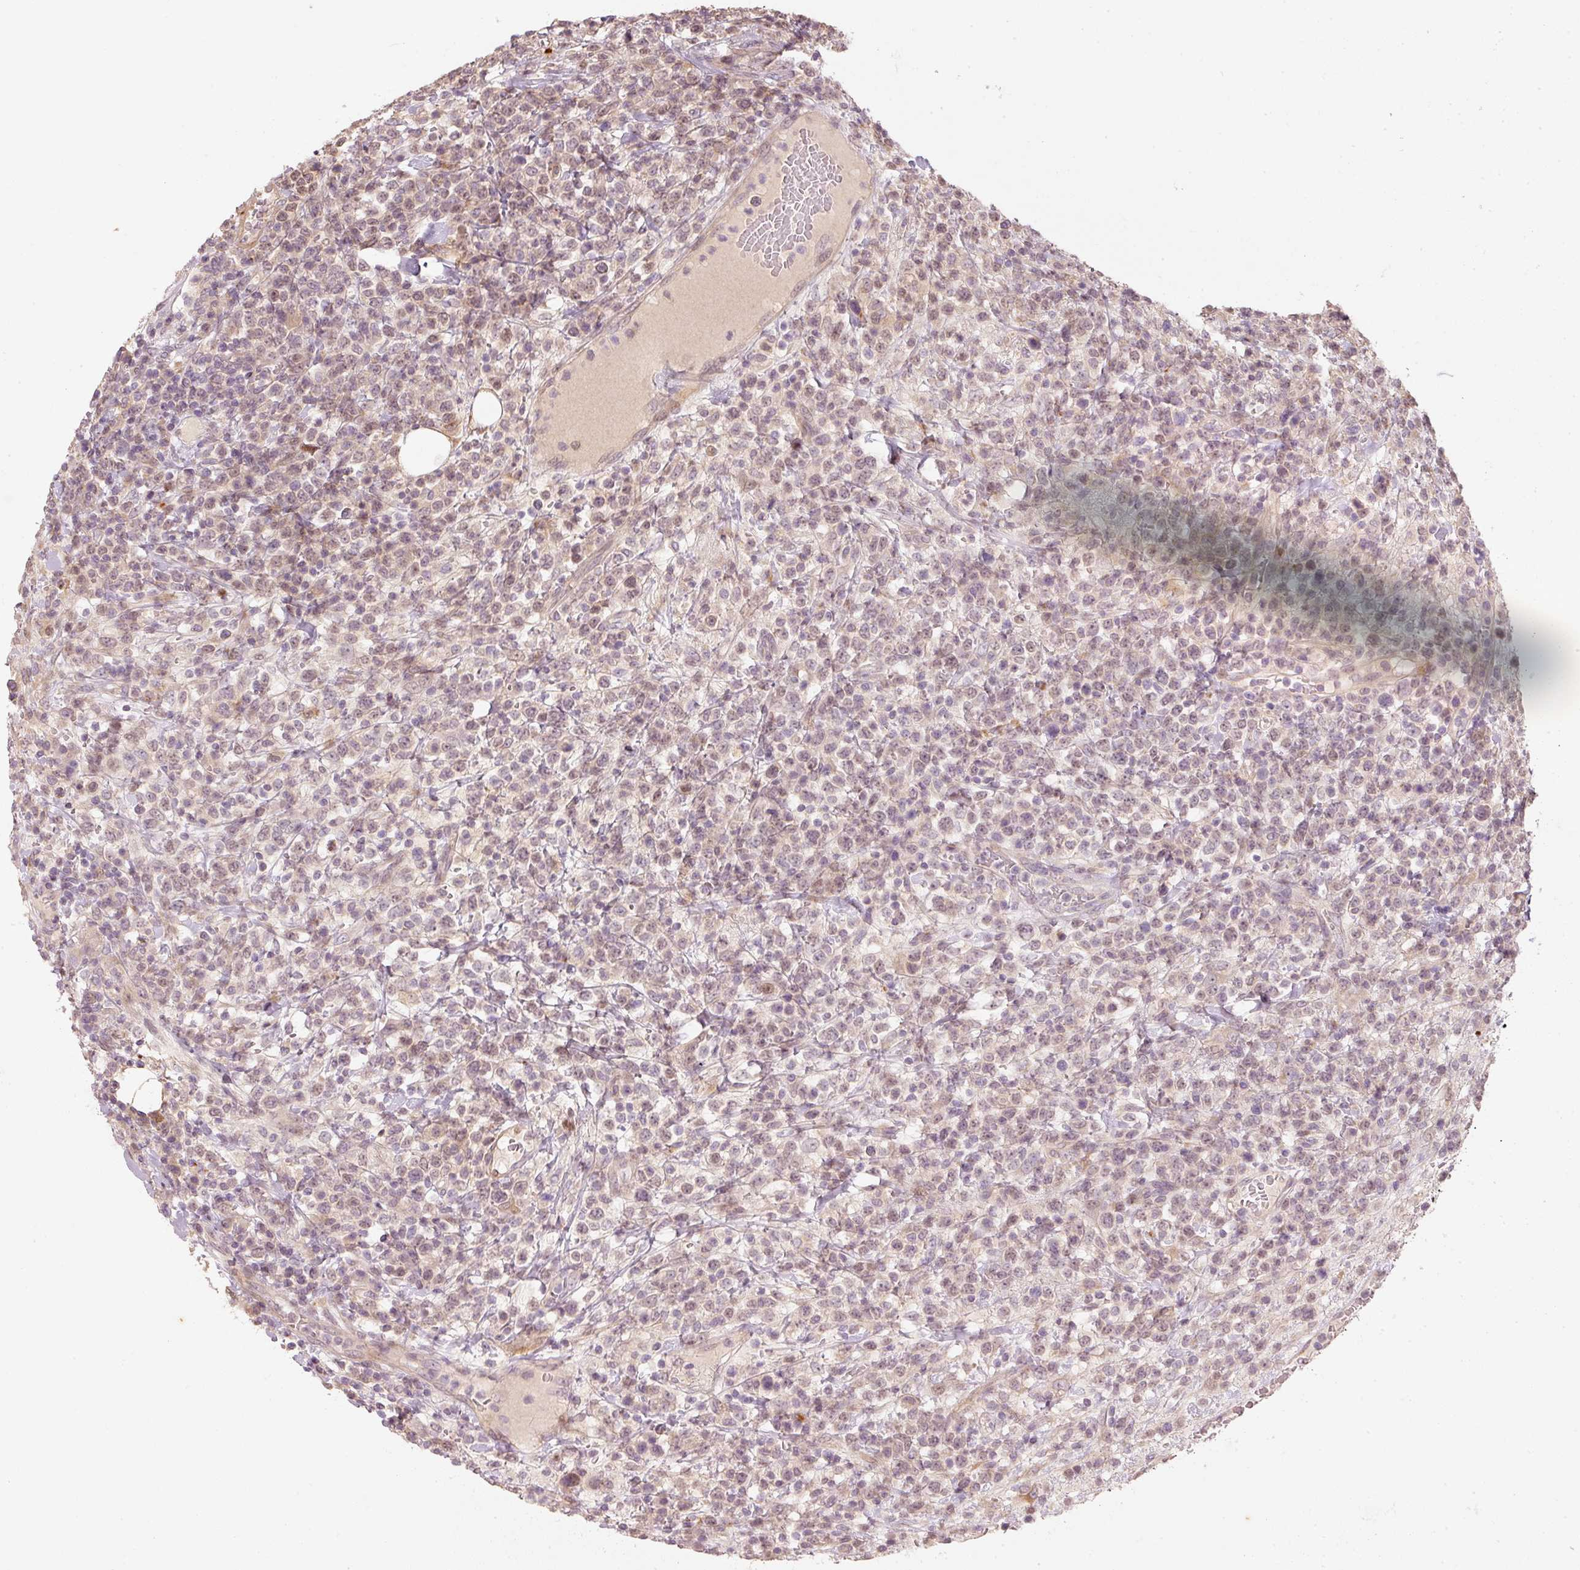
{"staining": {"intensity": "weak", "quantity": "25%-75%", "location": "nuclear"}, "tissue": "lymphoma", "cell_type": "Tumor cells", "image_type": "cancer", "snomed": [{"axis": "morphology", "description": "Malignant lymphoma, non-Hodgkin's type, High grade"}, {"axis": "topography", "description": "Colon"}], "caption": "Brown immunohistochemical staining in malignant lymphoma, non-Hodgkin's type (high-grade) exhibits weak nuclear expression in about 25%-75% of tumor cells.", "gene": "TREX2", "patient": {"sex": "female", "age": 53}}